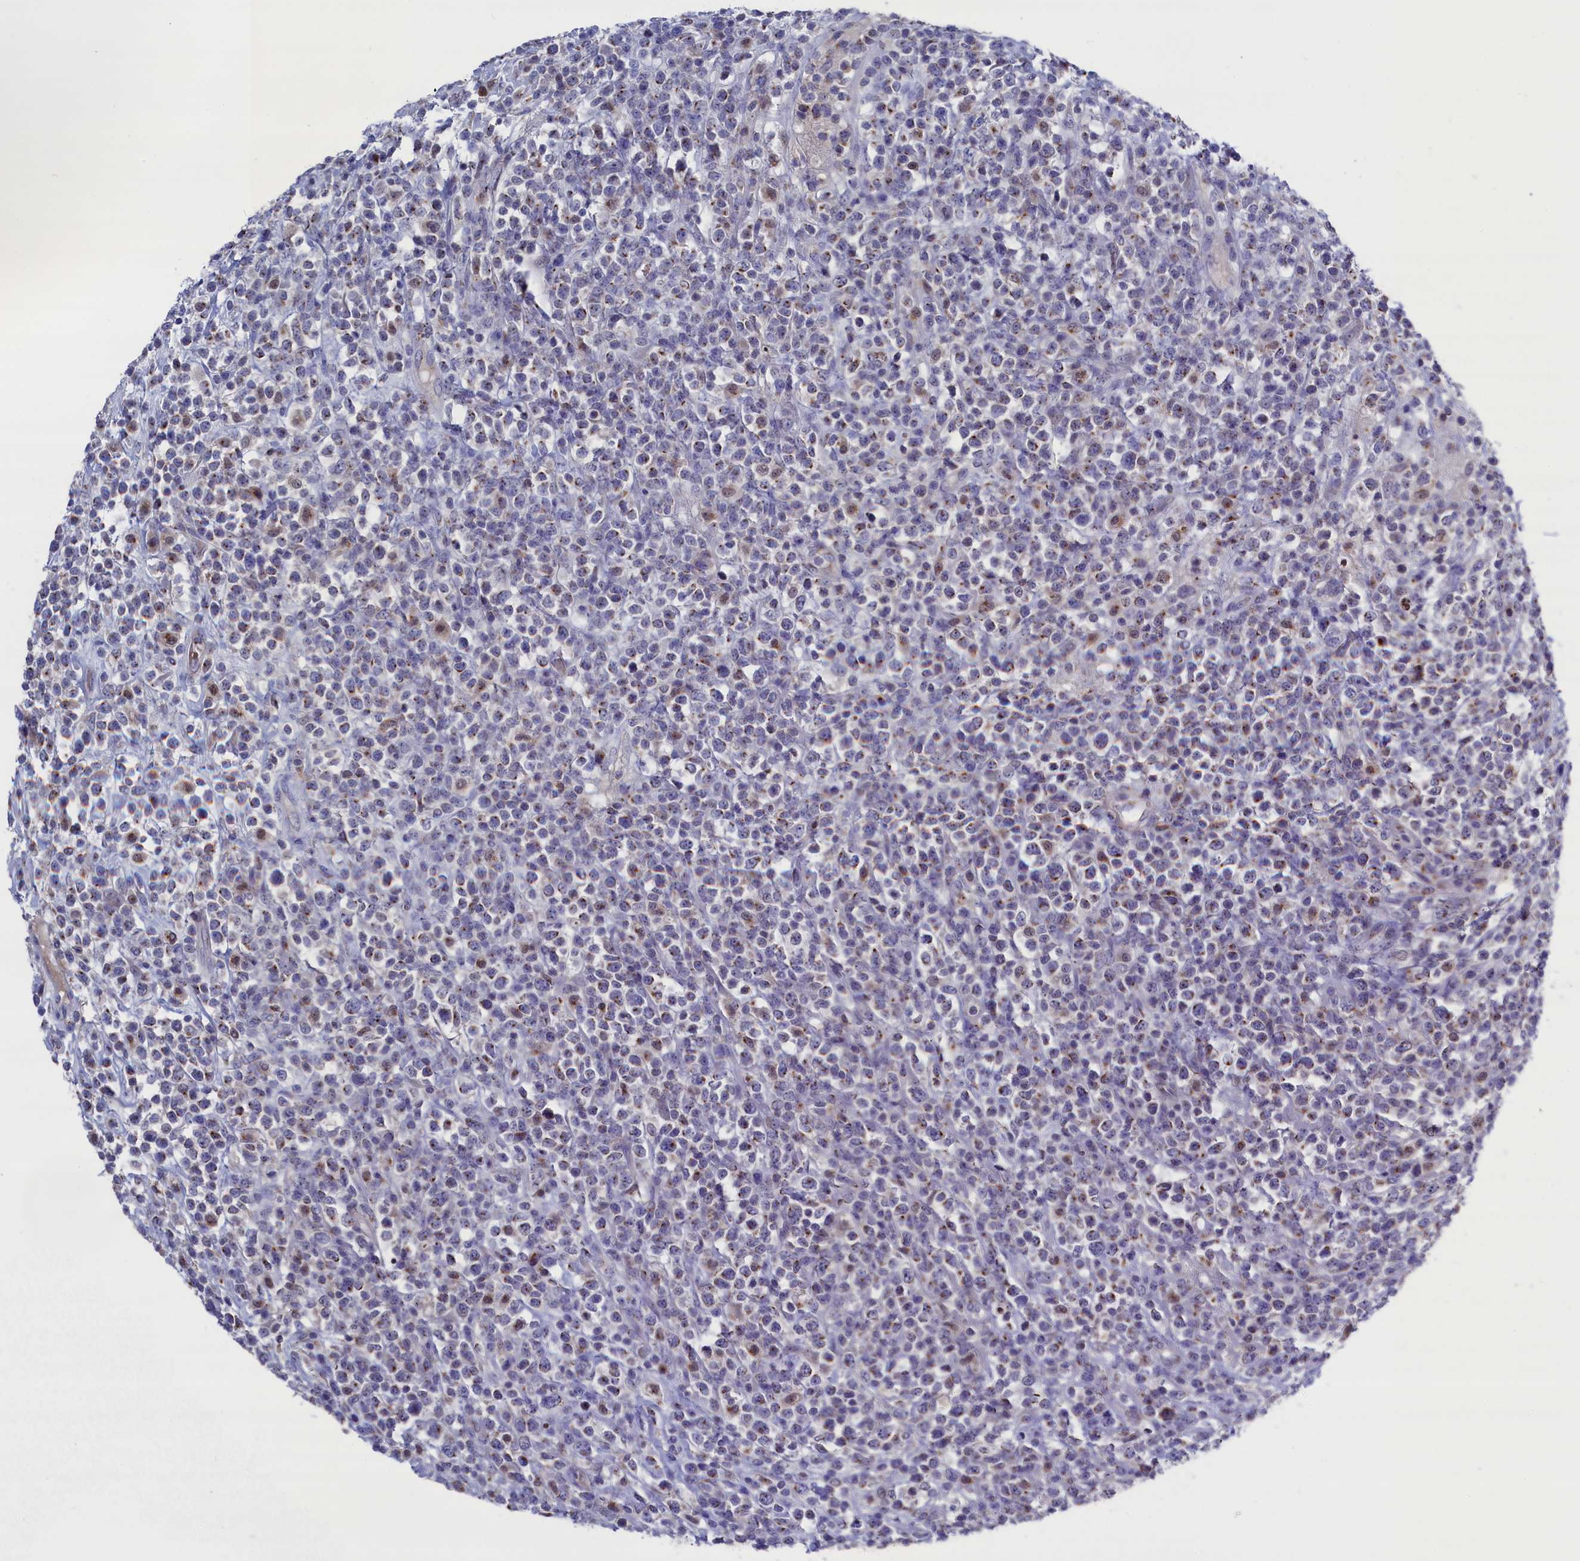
{"staining": {"intensity": "negative", "quantity": "none", "location": "none"}, "tissue": "lymphoma", "cell_type": "Tumor cells", "image_type": "cancer", "snomed": [{"axis": "morphology", "description": "Malignant lymphoma, non-Hodgkin's type, High grade"}, {"axis": "topography", "description": "Colon"}], "caption": "Immunohistochemistry (IHC) micrograph of lymphoma stained for a protein (brown), which exhibits no positivity in tumor cells.", "gene": "GPR108", "patient": {"sex": "female", "age": 53}}